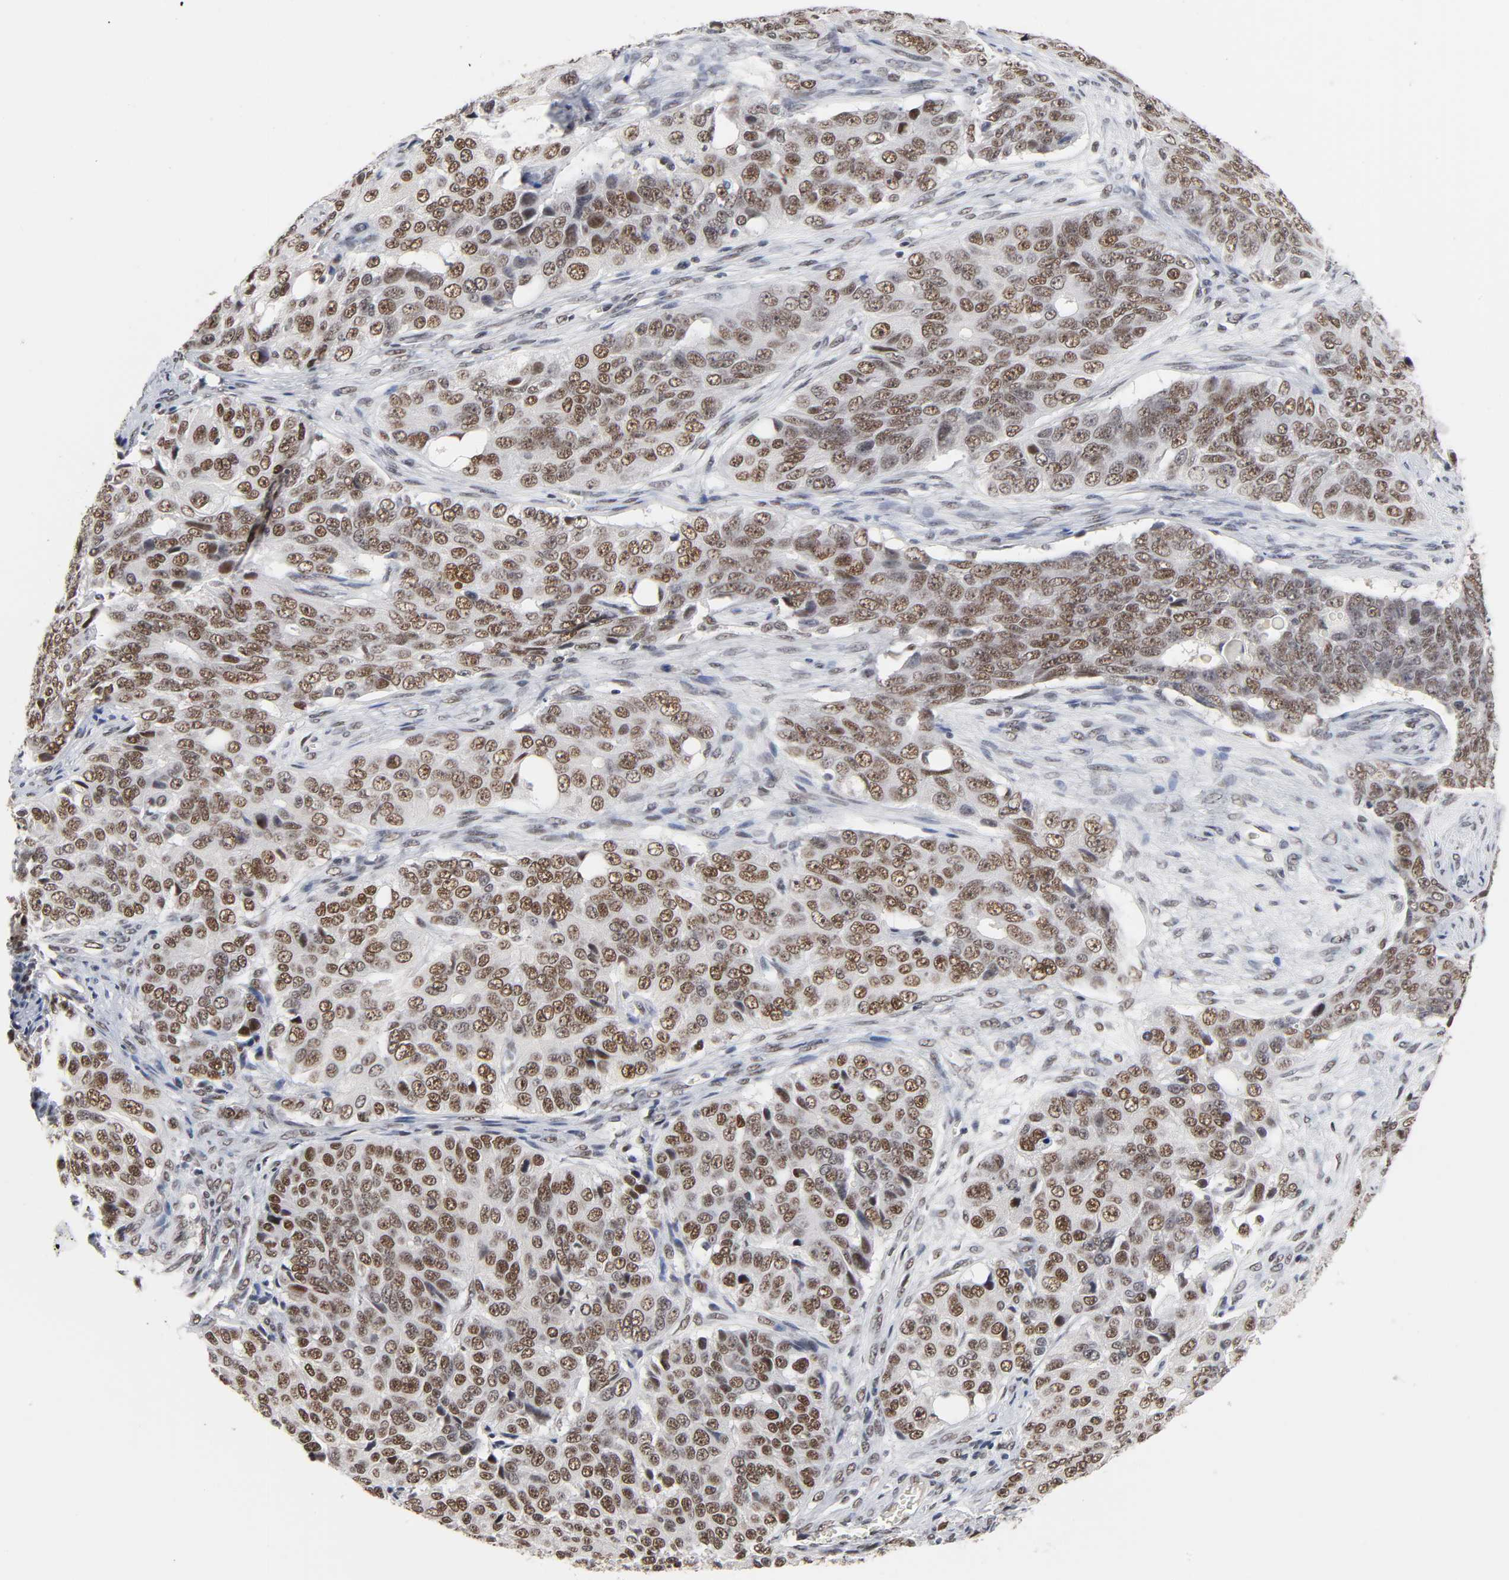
{"staining": {"intensity": "moderate", "quantity": ">75%", "location": "nuclear"}, "tissue": "ovarian cancer", "cell_type": "Tumor cells", "image_type": "cancer", "snomed": [{"axis": "morphology", "description": "Carcinoma, endometroid"}, {"axis": "topography", "description": "Ovary"}], "caption": "An IHC image of neoplastic tissue is shown. Protein staining in brown labels moderate nuclear positivity in ovarian endometroid carcinoma within tumor cells.", "gene": "TRIM33", "patient": {"sex": "female", "age": 51}}